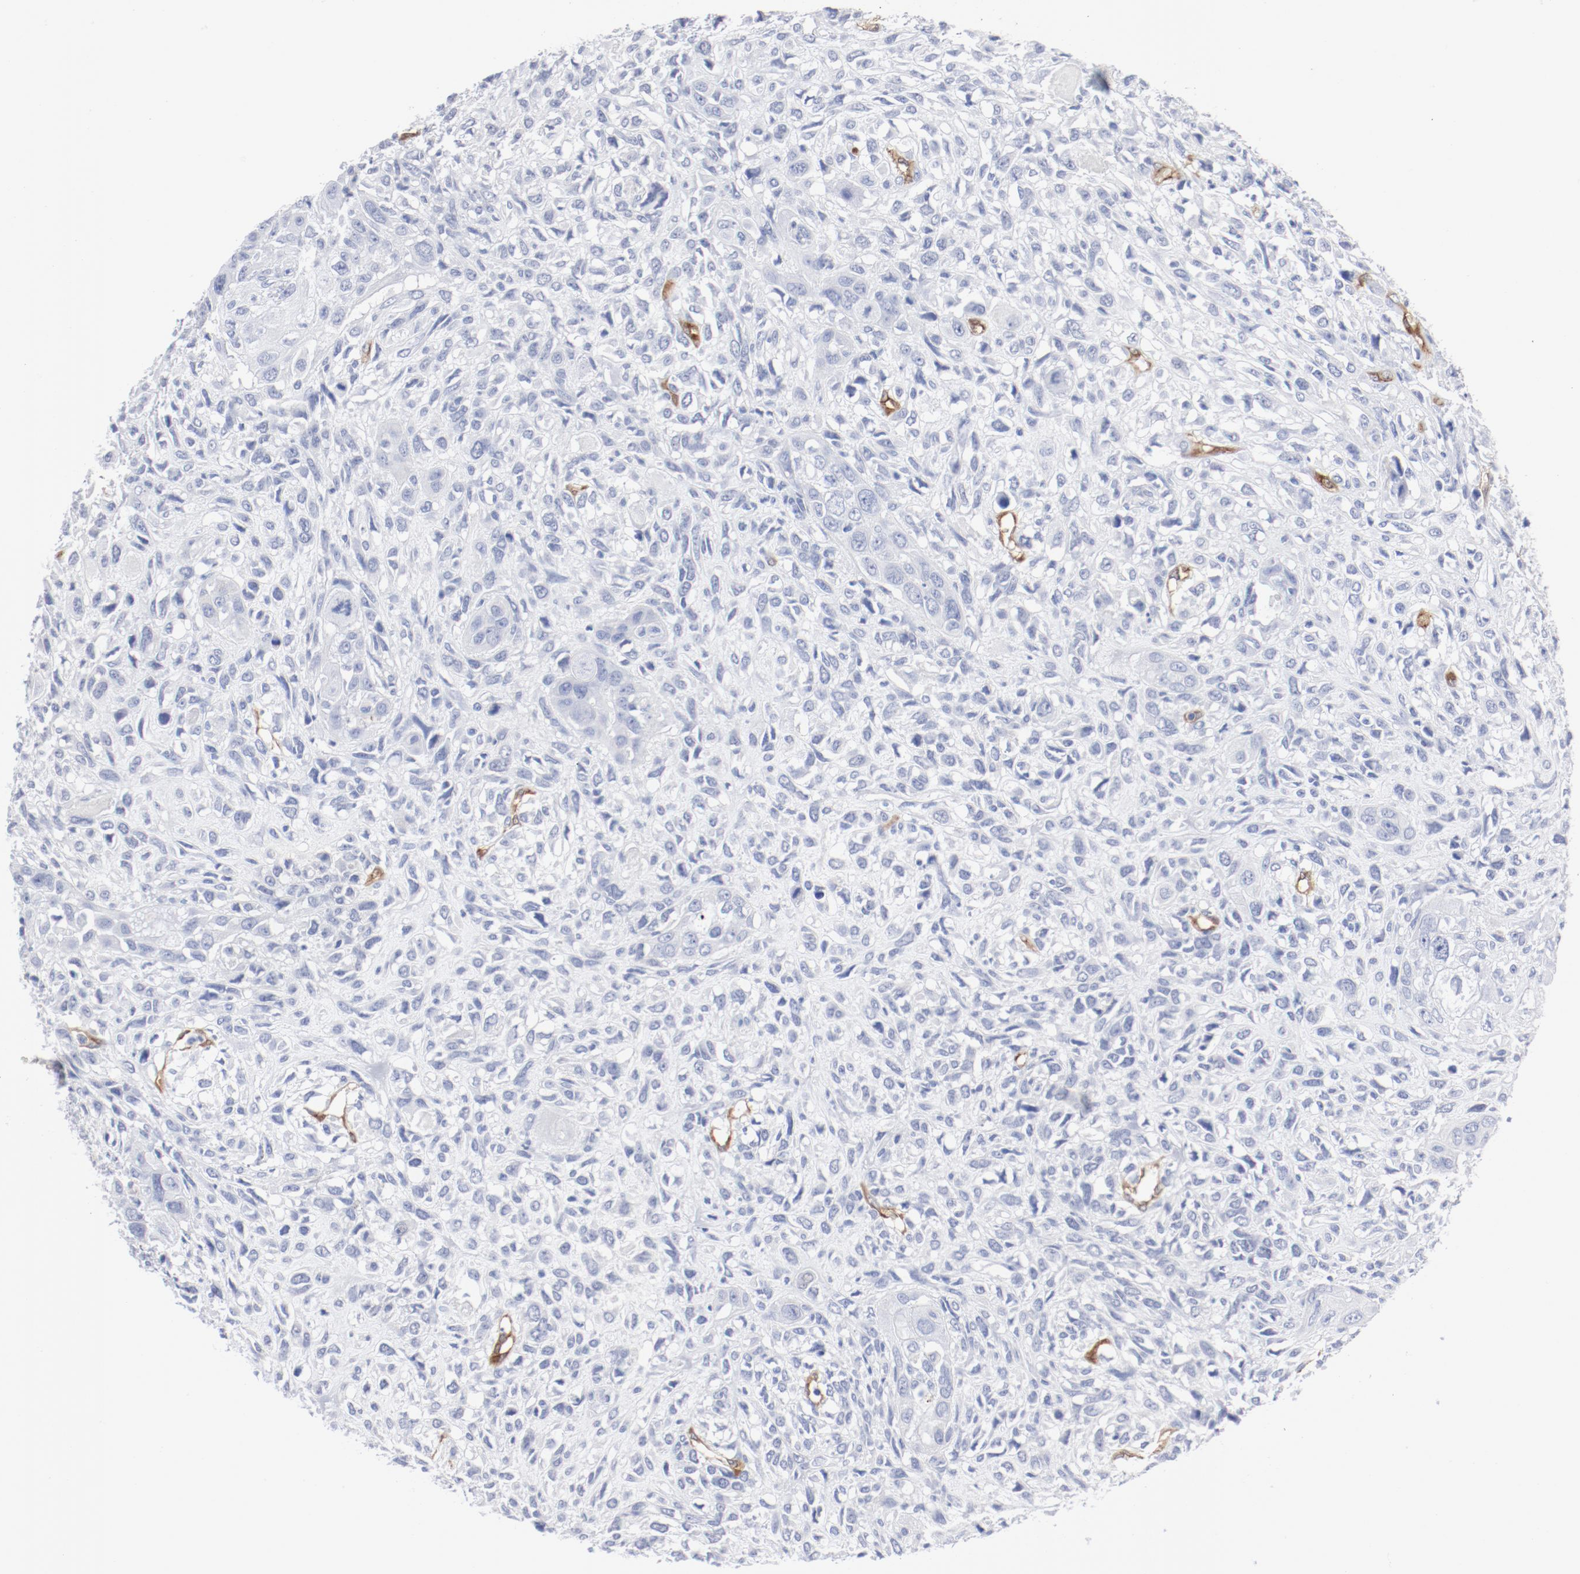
{"staining": {"intensity": "negative", "quantity": "none", "location": "none"}, "tissue": "head and neck cancer", "cell_type": "Tumor cells", "image_type": "cancer", "snomed": [{"axis": "morphology", "description": "Neoplasm, malignant, NOS"}, {"axis": "topography", "description": "Salivary gland"}, {"axis": "topography", "description": "Head-Neck"}], "caption": "Tumor cells show no significant protein staining in head and neck cancer (neoplasm (malignant)). (DAB IHC visualized using brightfield microscopy, high magnification).", "gene": "SHANK3", "patient": {"sex": "male", "age": 43}}